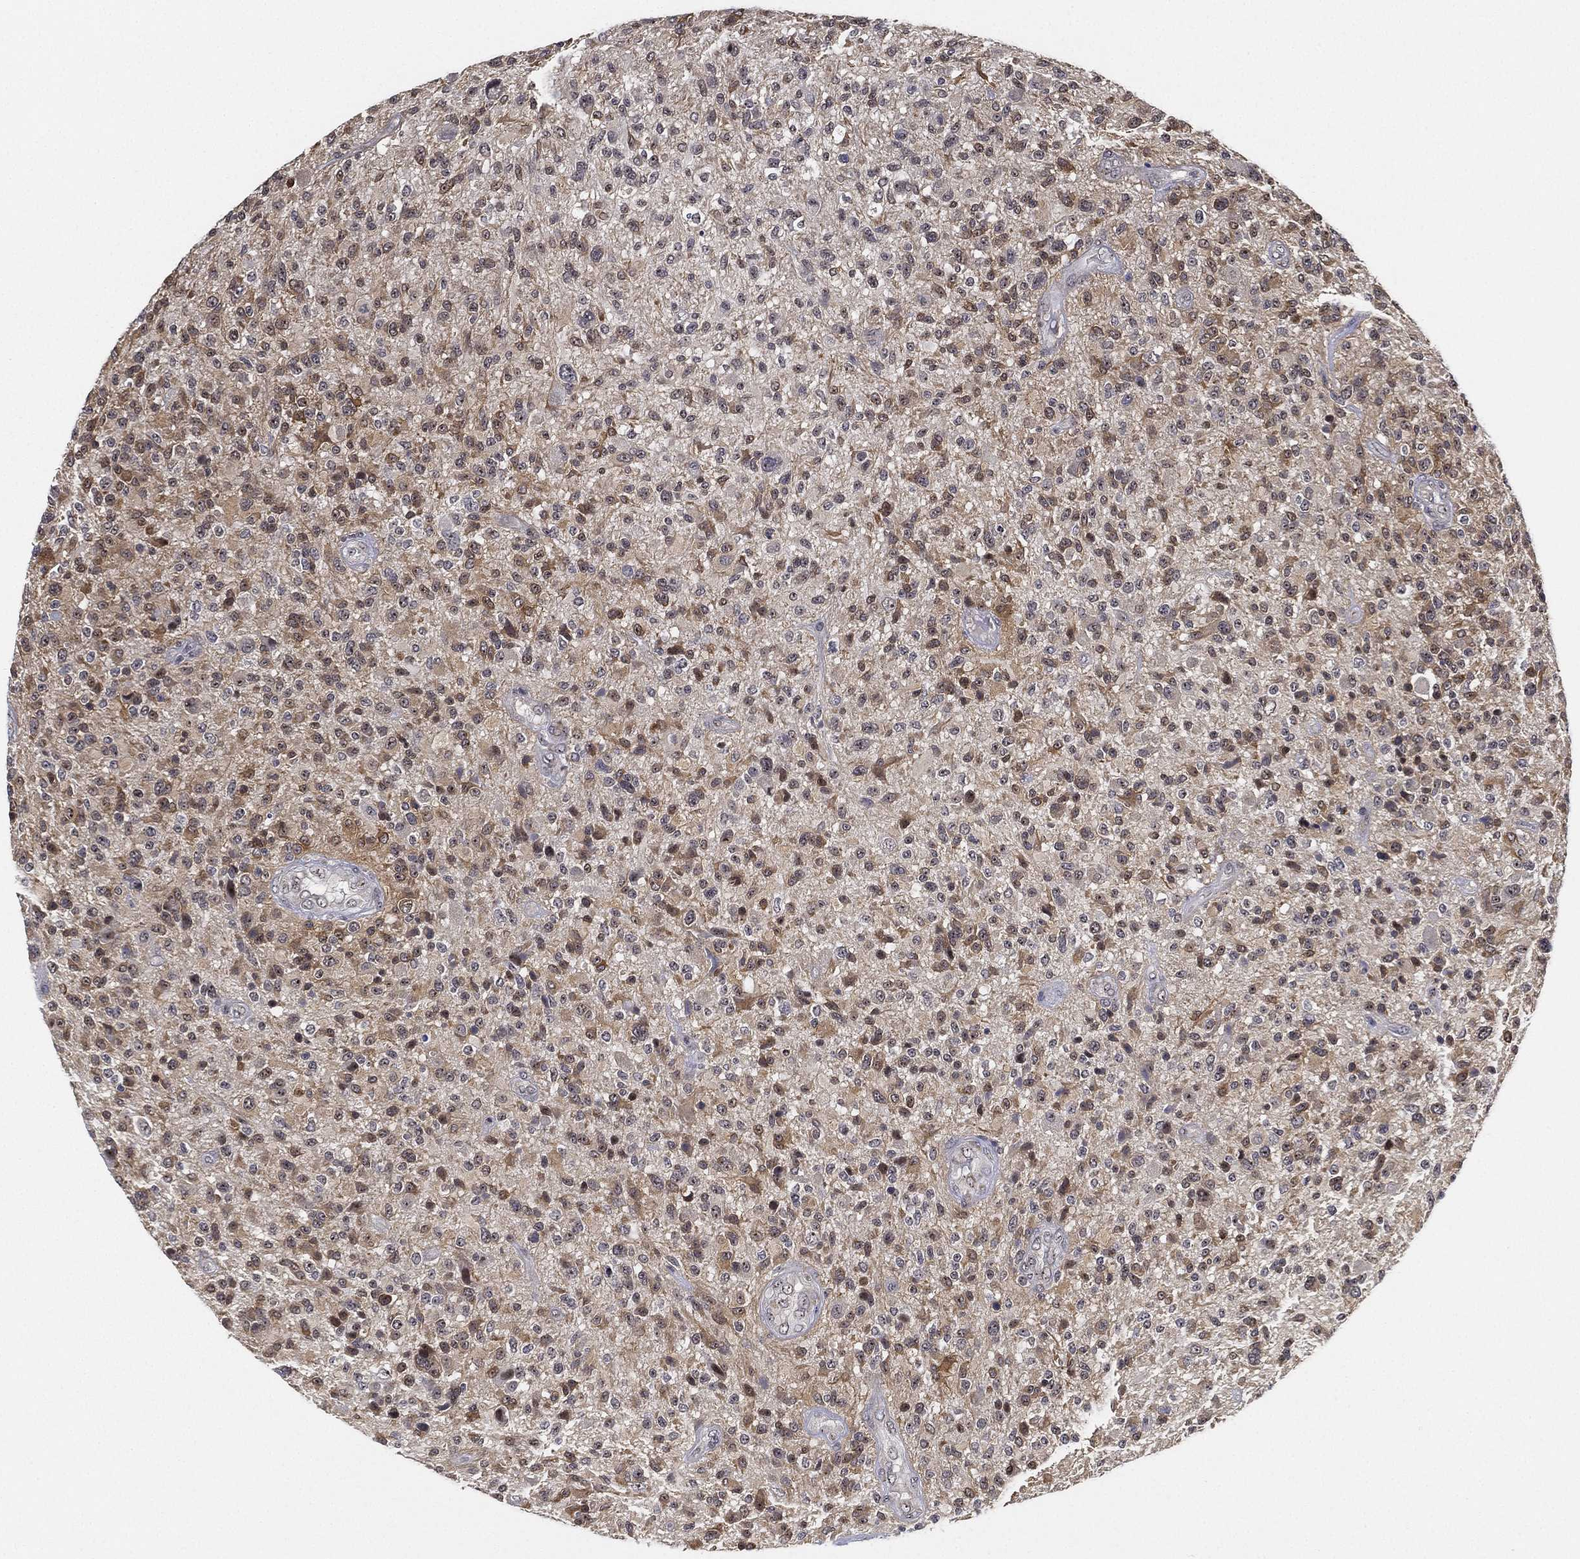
{"staining": {"intensity": "weak", "quantity": "25%-75%", "location": "nuclear"}, "tissue": "glioma", "cell_type": "Tumor cells", "image_type": "cancer", "snomed": [{"axis": "morphology", "description": "Glioma, malignant, High grade"}, {"axis": "topography", "description": "Brain"}], "caption": "A histopathology image of human glioma stained for a protein displays weak nuclear brown staining in tumor cells.", "gene": "PPP1R16B", "patient": {"sex": "male", "age": 47}}